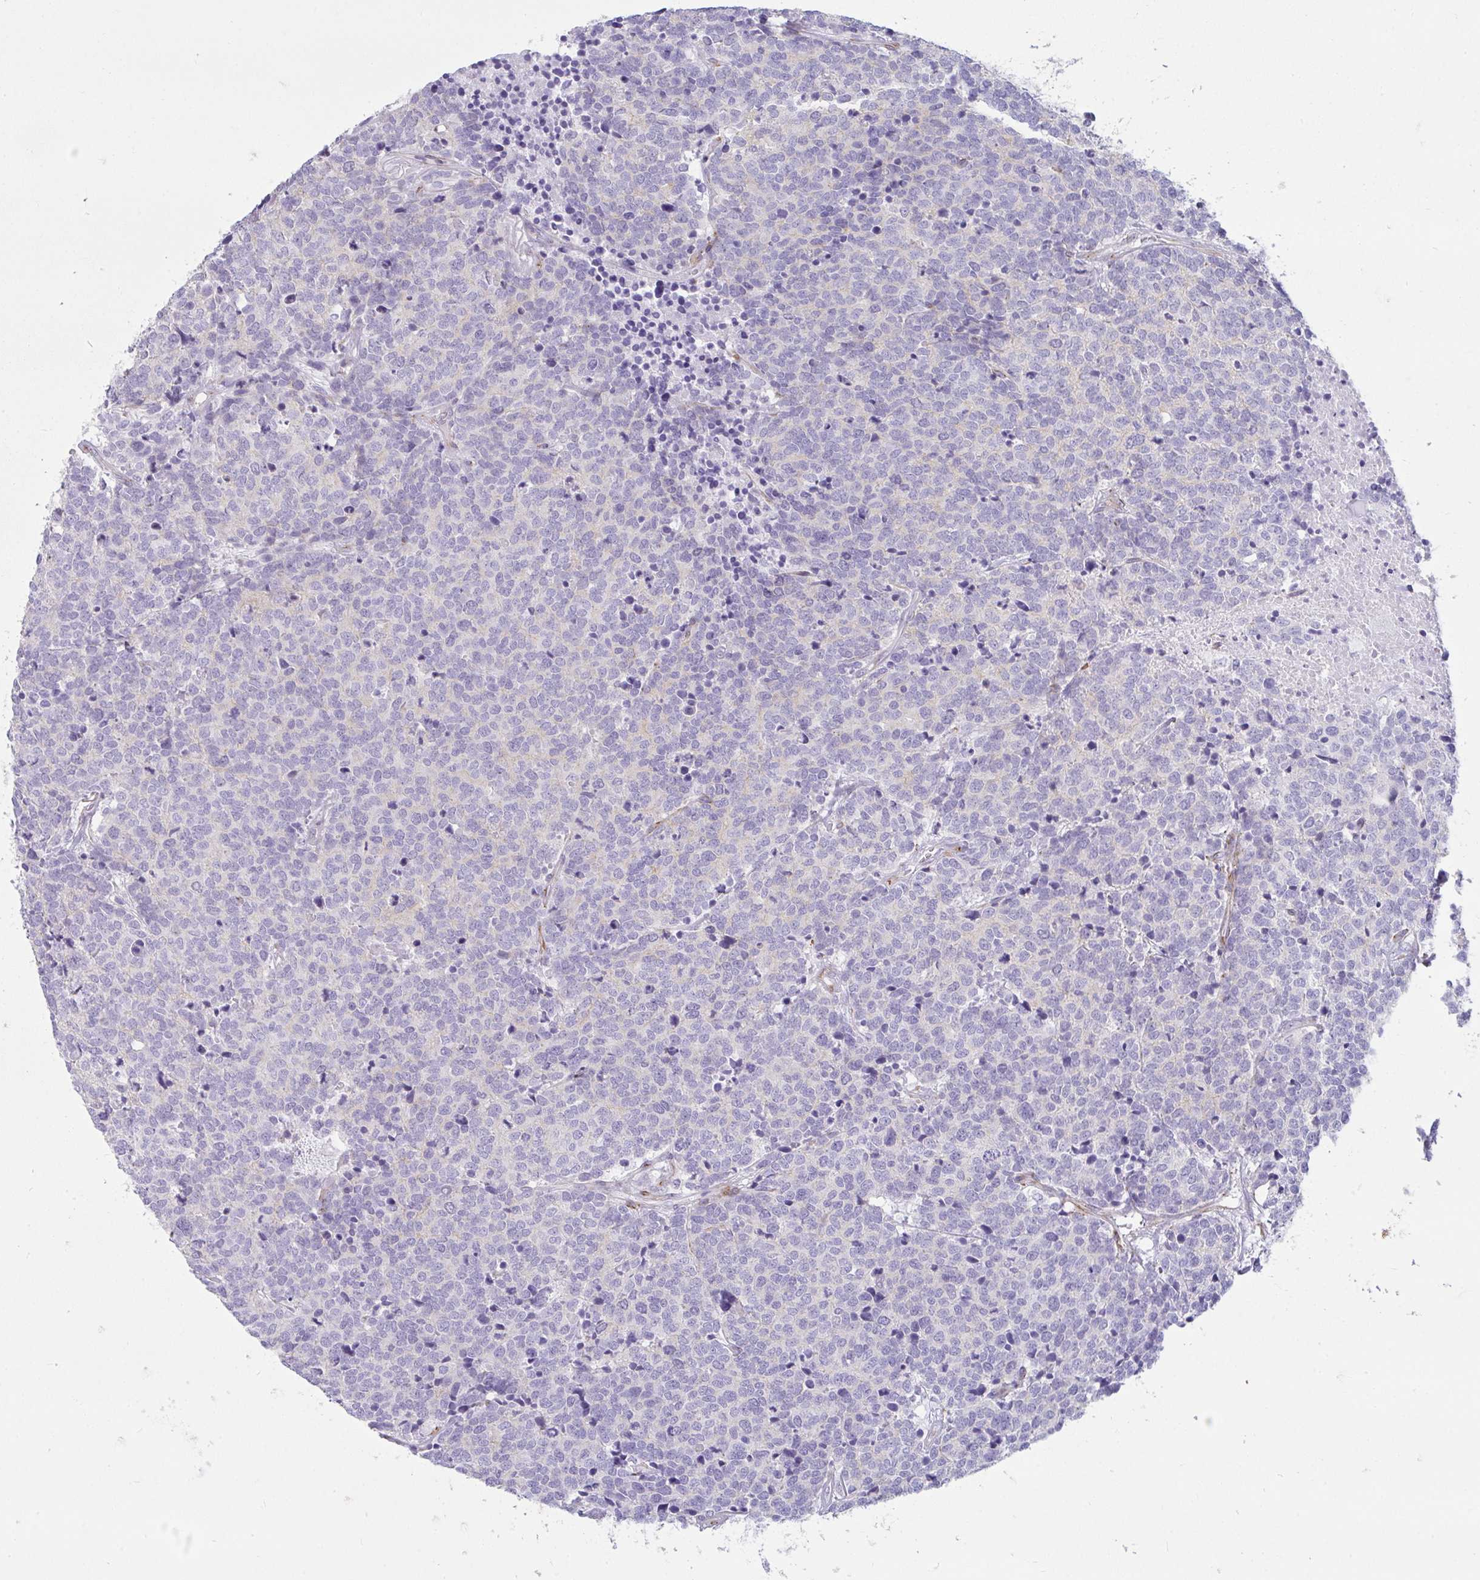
{"staining": {"intensity": "negative", "quantity": "none", "location": "none"}, "tissue": "carcinoid", "cell_type": "Tumor cells", "image_type": "cancer", "snomed": [{"axis": "morphology", "description": "Carcinoid, malignant, NOS"}, {"axis": "topography", "description": "Skin"}], "caption": "The image exhibits no significant expression in tumor cells of carcinoid (malignant).", "gene": "CDRT15", "patient": {"sex": "female", "age": 79}}